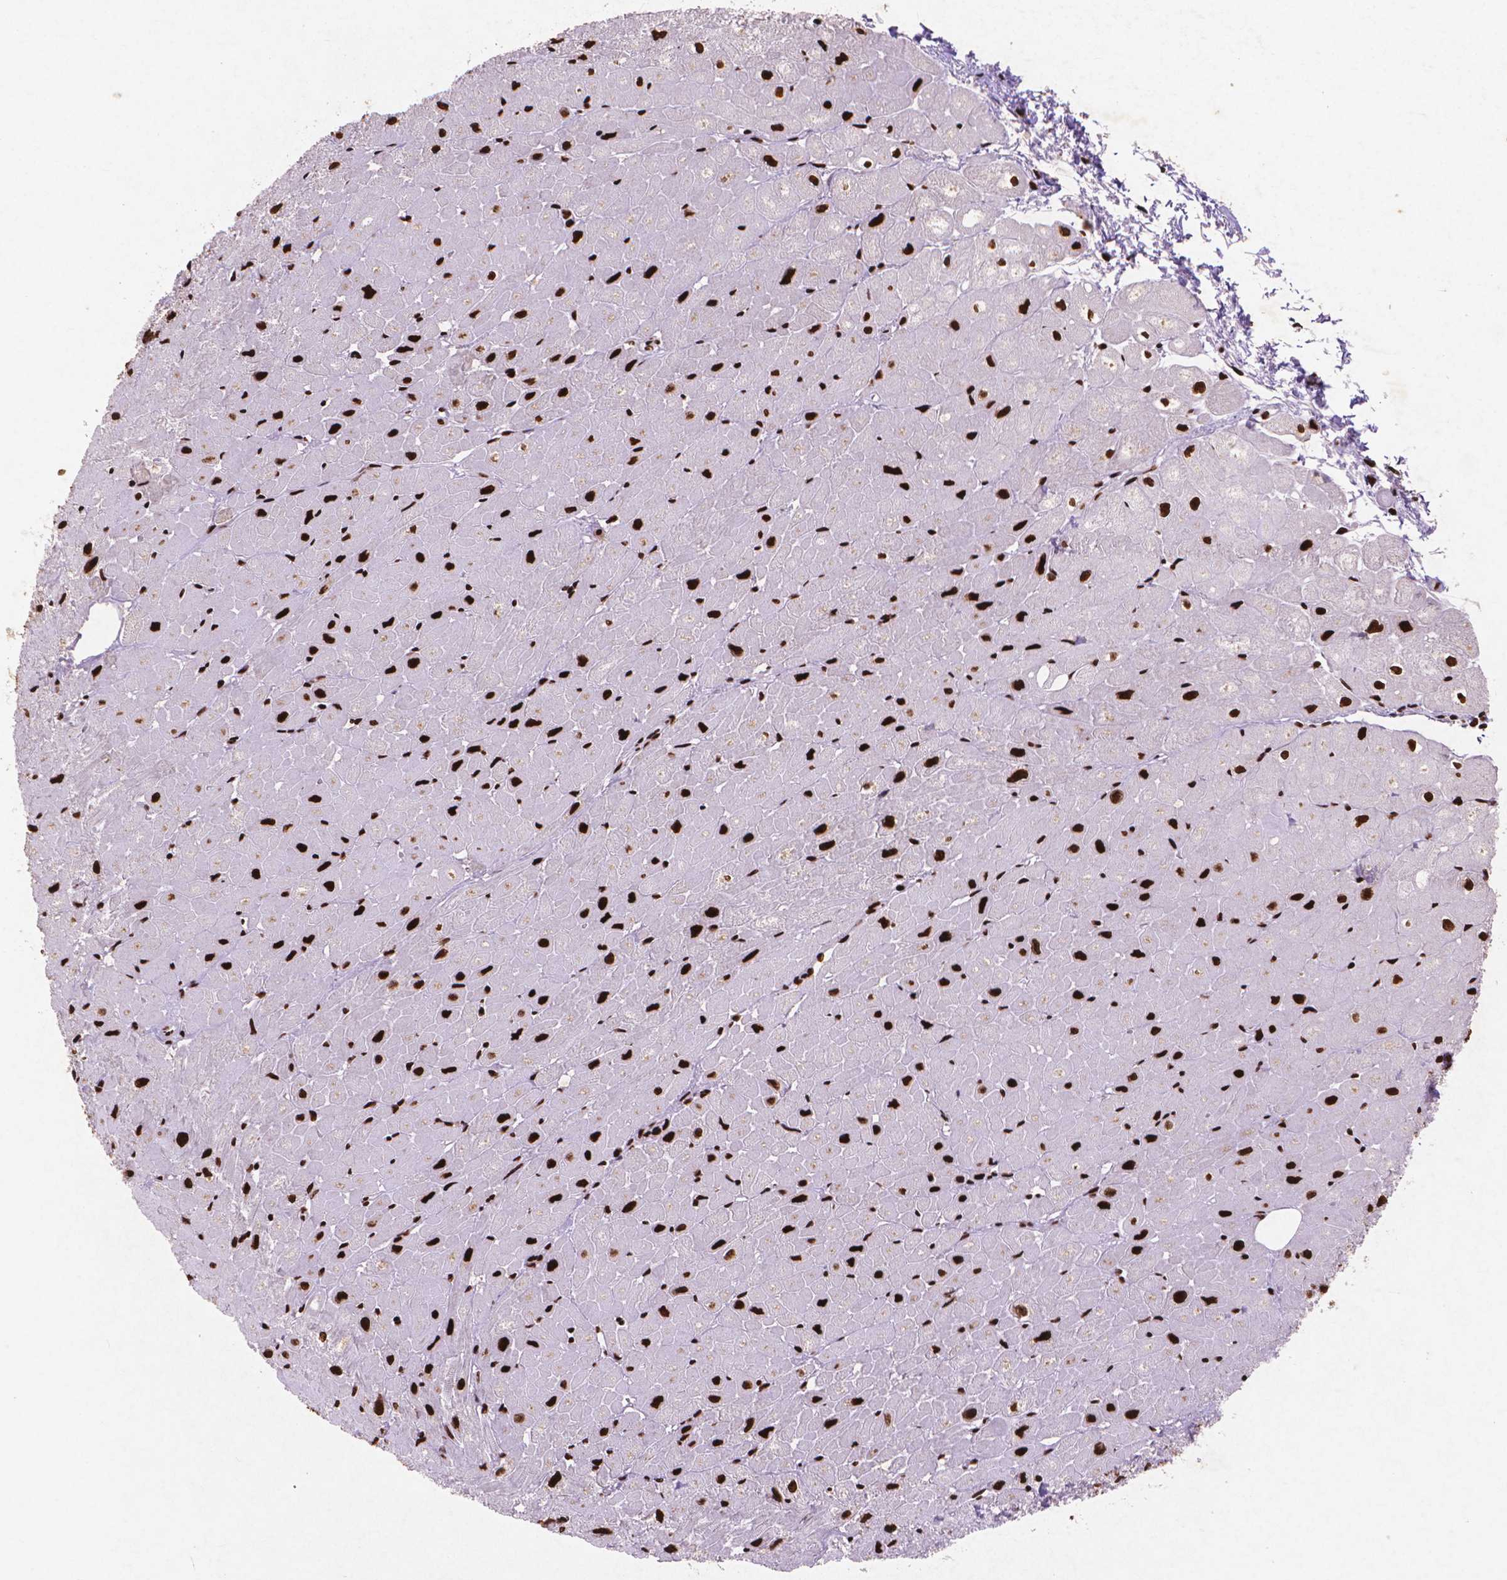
{"staining": {"intensity": "strong", "quantity": ">75%", "location": "nuclear"}, "tissue": "heart muscle", "cell_type": "Cardiomyocytes", "image_type": "normal", "snomed": [{"axis": "morphology", "description": "Normal tissue, NOS"}, {"axis": "topography", "description": "Heart"}], "caption": "Immunohistochemistry (DAB) staining of benign heart muscle shows strong nuclear protein expression in approximately >75% of cardiomyocytes. The protein of interest is shown in brown color, while the nuclei are stained blue.", "gene": "CITED2", "patient": {"sex": "male", "age": 62}}